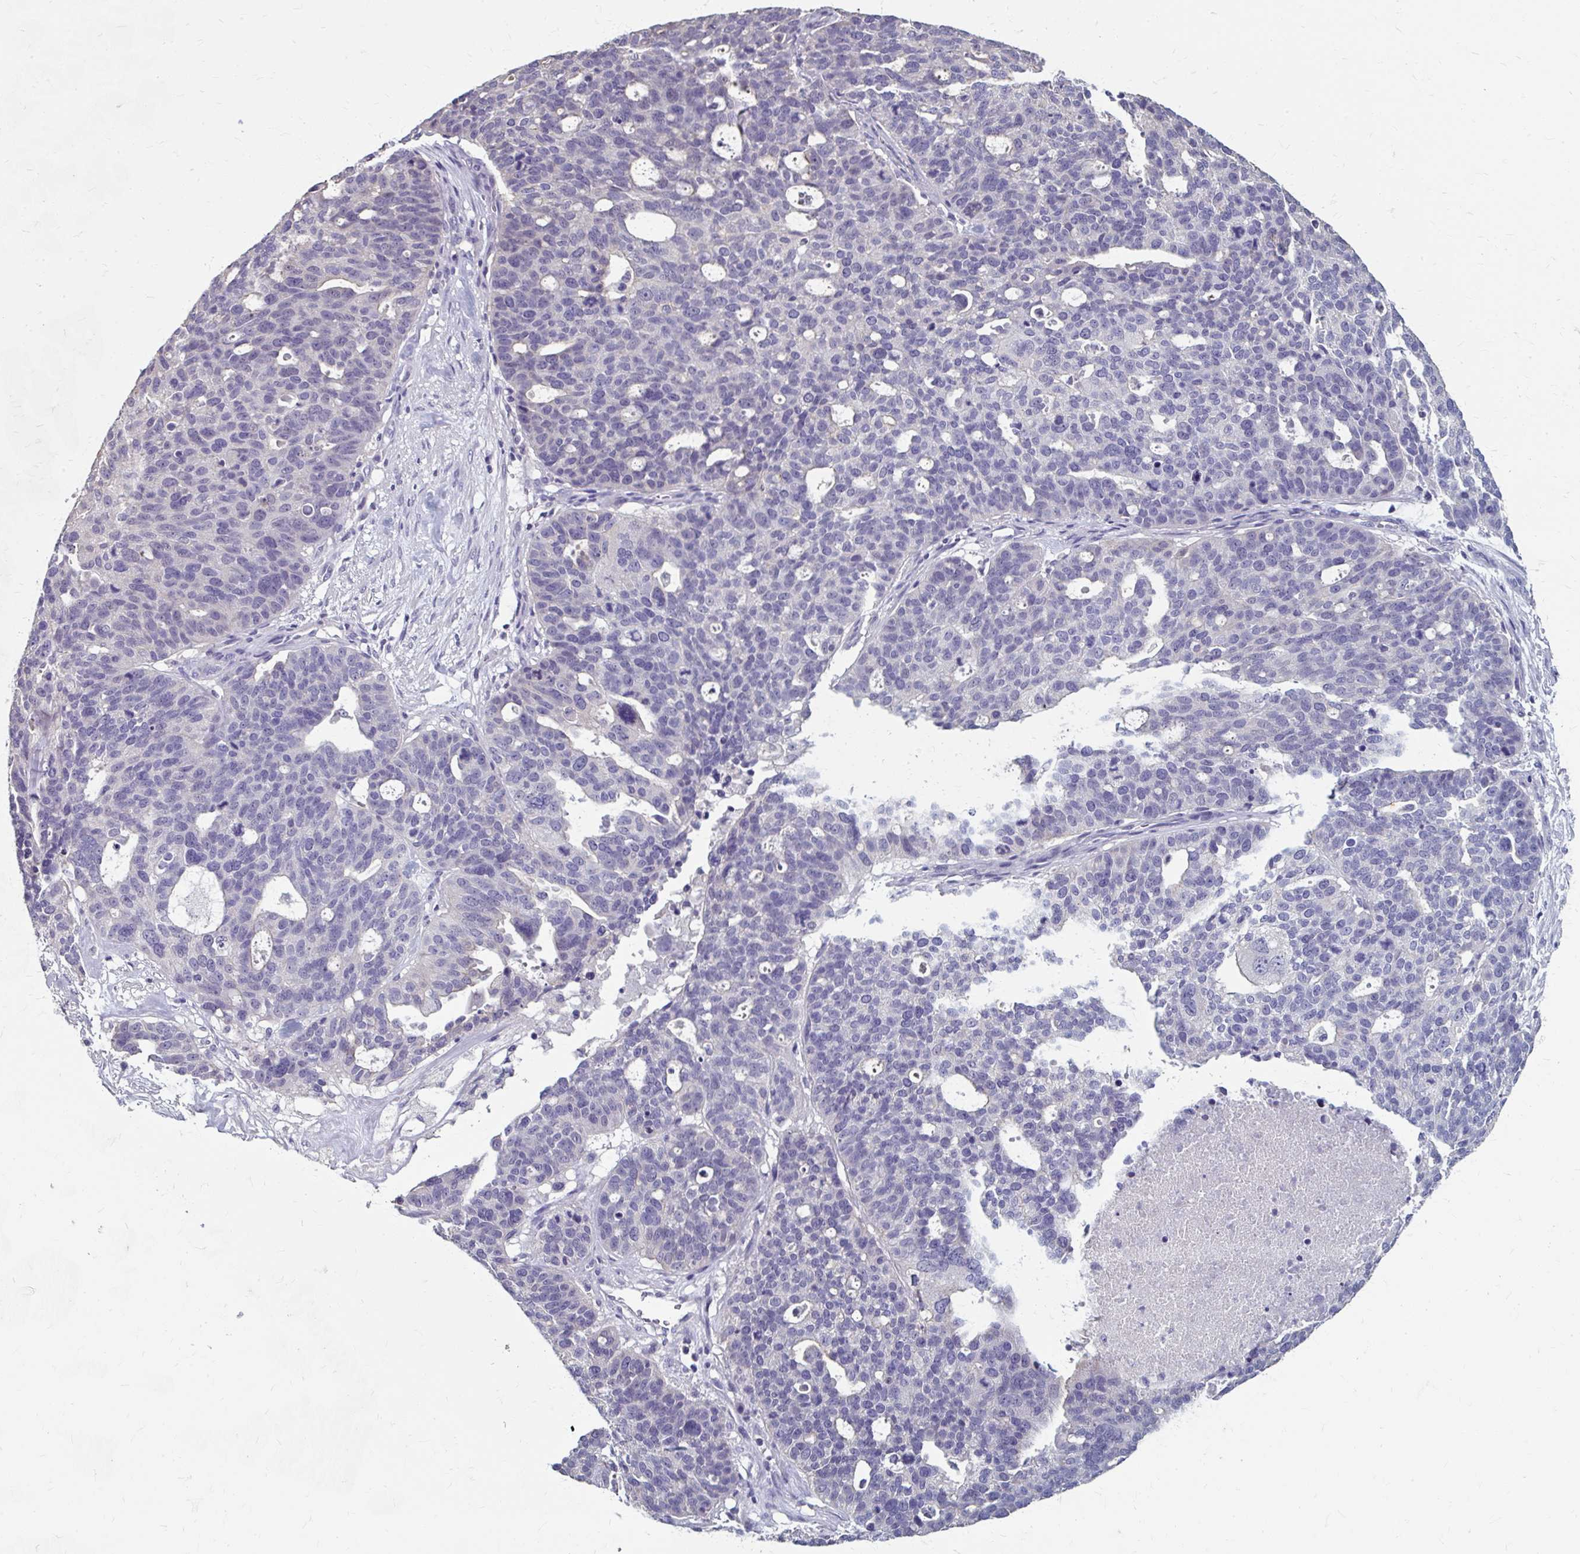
{"staining": {"intensity": "negative", "quantity": "none", "location": "none"}, "tissue": "ovarian cancer", "cell_type": "Tumor cells", "image_type": "cancer", "snomed": [{"axis": "morphology", "description": "Cystadenocarcinoma, serous, NOS"}, {"axis": "topography", "description": "Ovary"}], "caption": "Serous cystadenocarcinoma (ovarian) stained for a protein using immunohistochemistry (IHC) exhibits no staining tumor cells.", "gene": "KLHL24", "patient": {"sex": "female", "age": 59}}